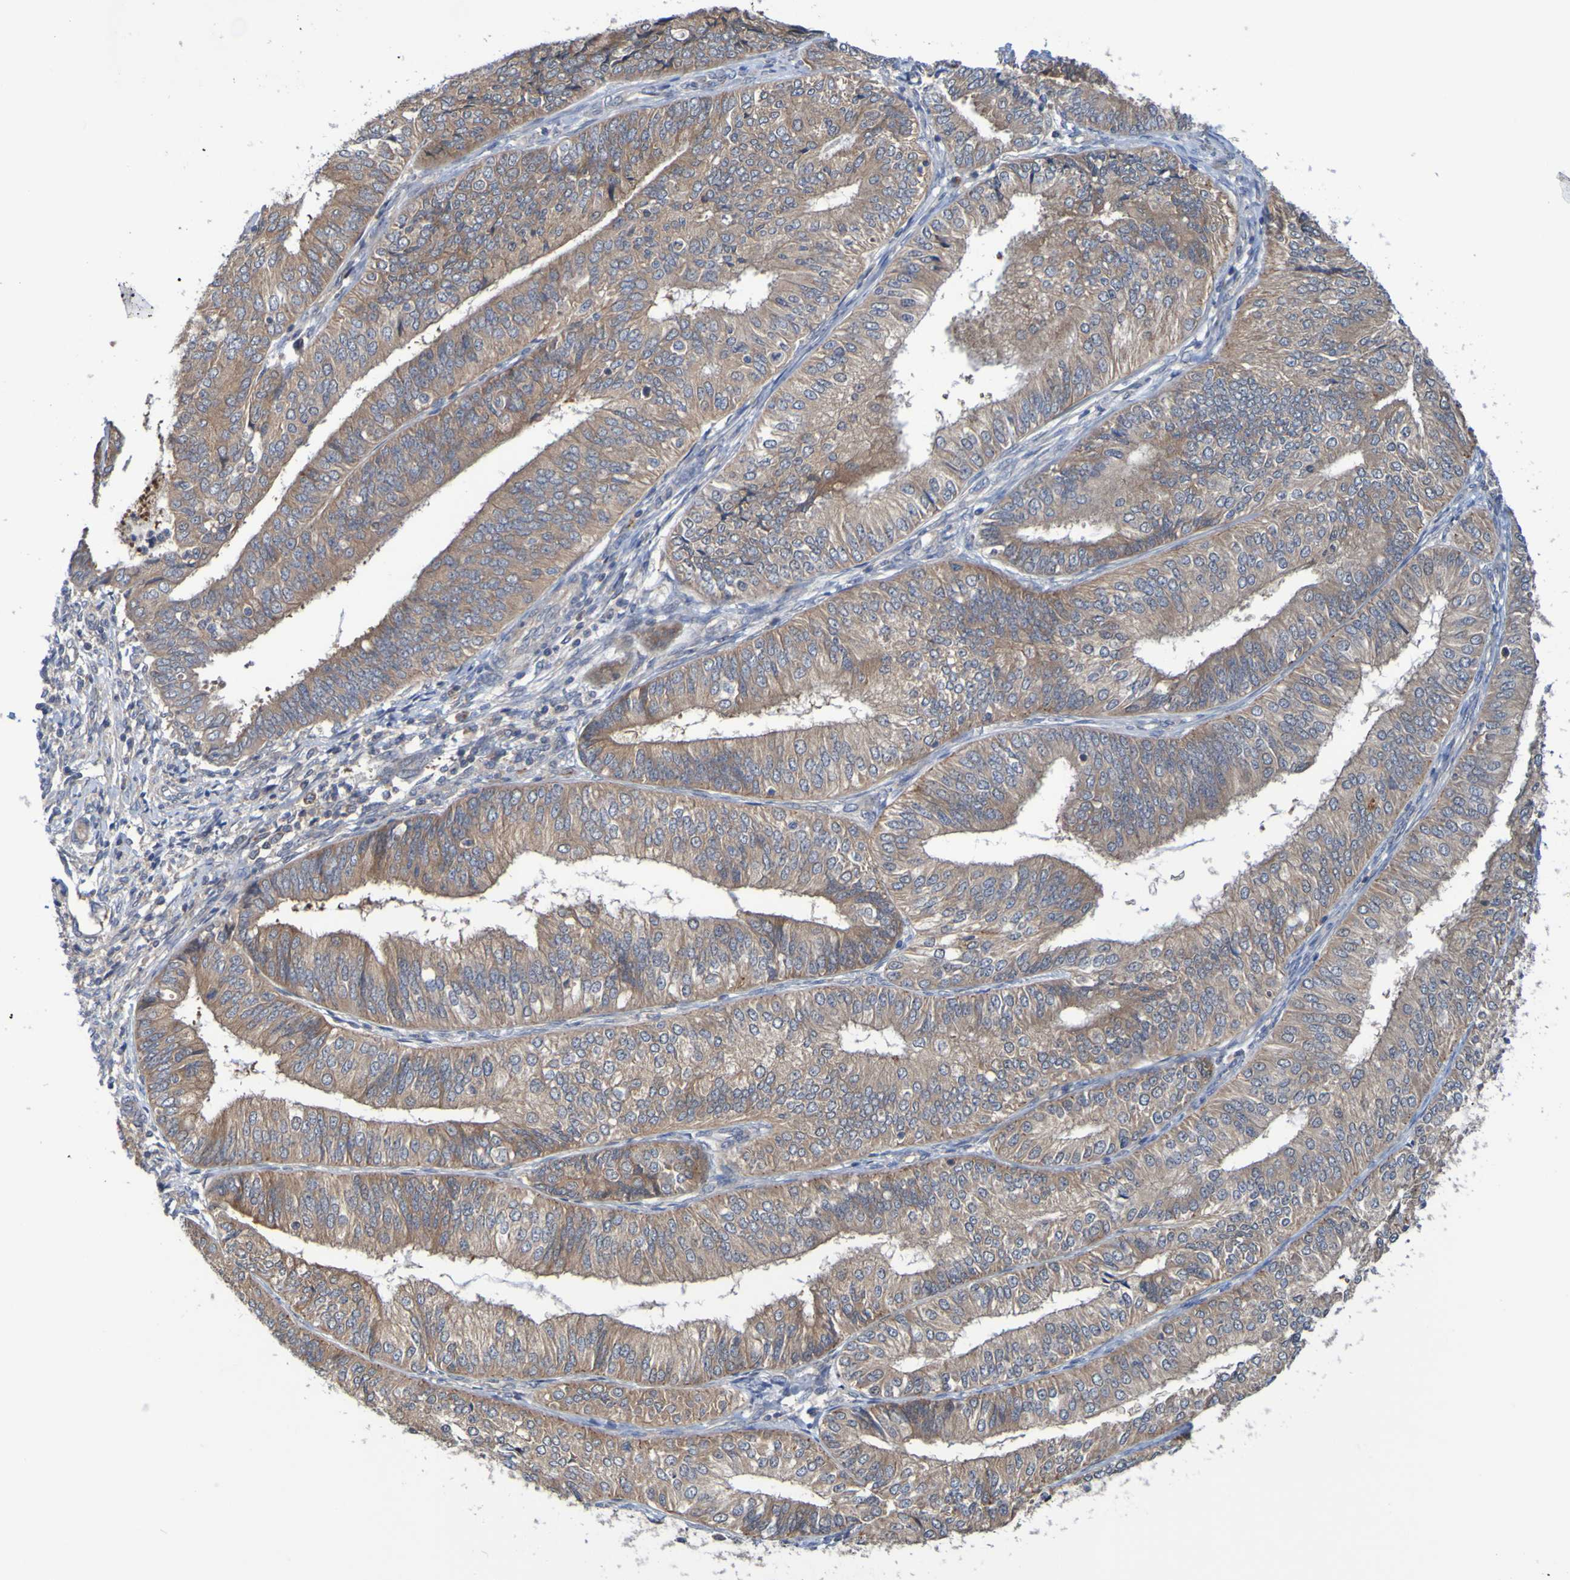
{"staining": {"intensity": "moderate", "quantity": ">75%", "location": "cytoplasmic/membranous"}, "tissue": "endometrial cancer", "cell_type": "Tumor cells", "image_type": "cancer", "snomed": [{"axis": "morphology", "description": "Adenocarcinoma, NOS"}, {"axis": "topography", "description": "Endometrium"}], "caption": "Human endometrial adenocarcinoma stained for a protein (brown) demonstrates moderate cytoplasmic/membranous positive positivity in about >75% of tumor cells.", "gene": "SDK1", "patient": {"sex": "female", "age": 58}}